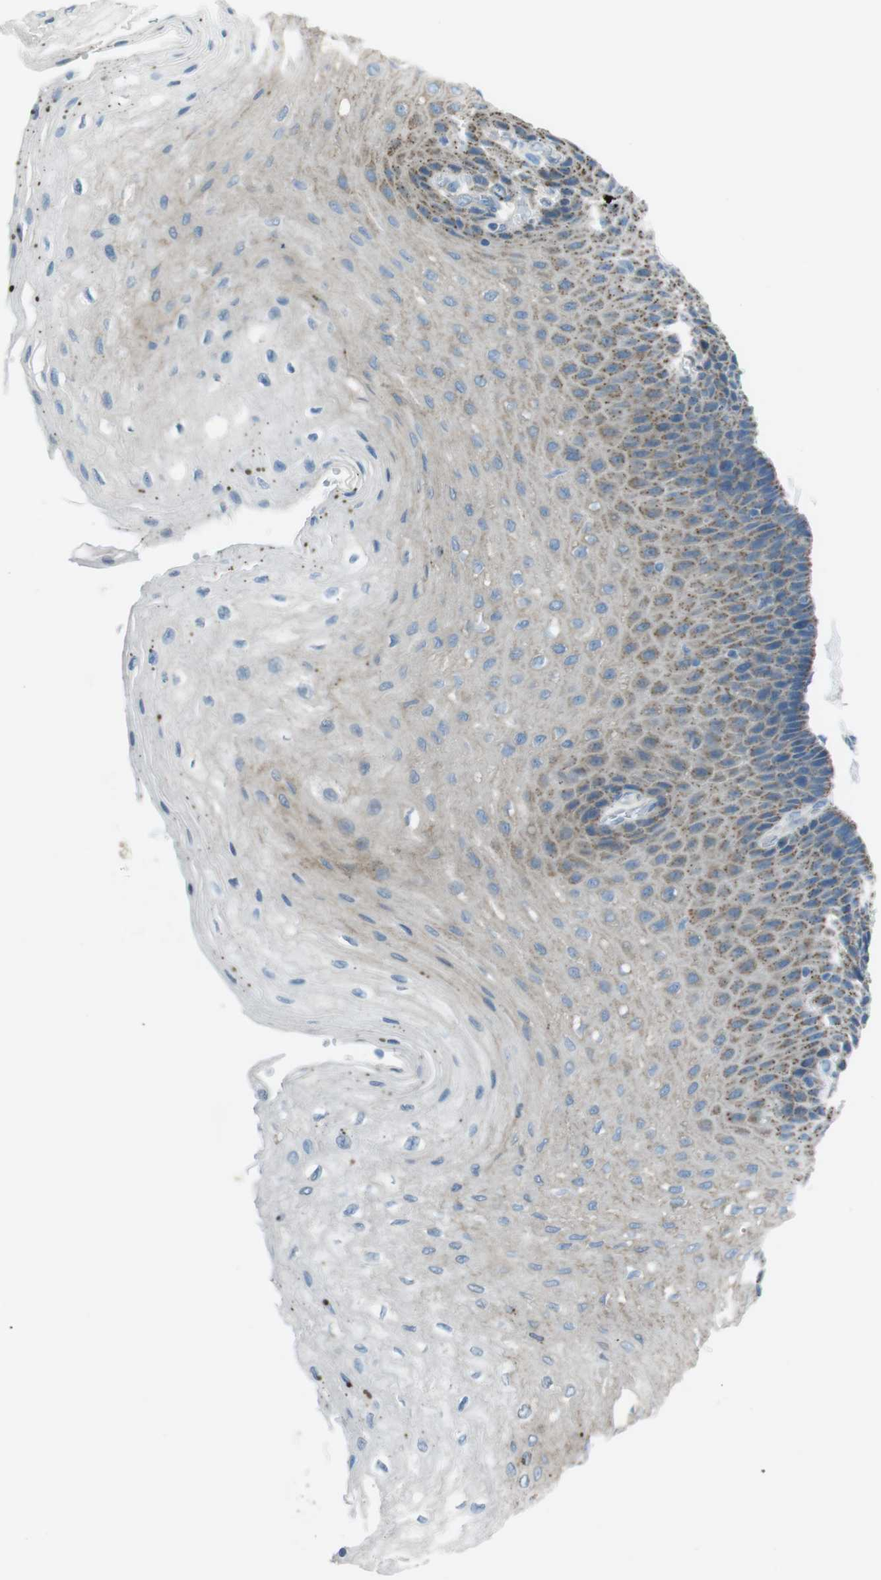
{"staining": {"intensity": "moderate", "quantity": "<25%", "location": "cytoplasmic/membranous"}, "tissue": "esophagus", "cell_type": "Squamous epithelial cells", "image_type": "normal", "snomed": [{"axis": "morphology", "description": "Normal tissue, NOS"}, {"axis": "topography", "description": "Esophagus"}], "caption": "High-magnification brightfield microscopy of normal esophagus stained with DAB (brown) and counterstained with hematoxylin (blue). squamous epithelial cells exhibit moderate cytoplasmic/membranous staining is appreciated in approximately<25% of cells. Nuclei are stained in blue.", "gene": "TMEM41B", "patient": {"sex": "female", "age": 72}}